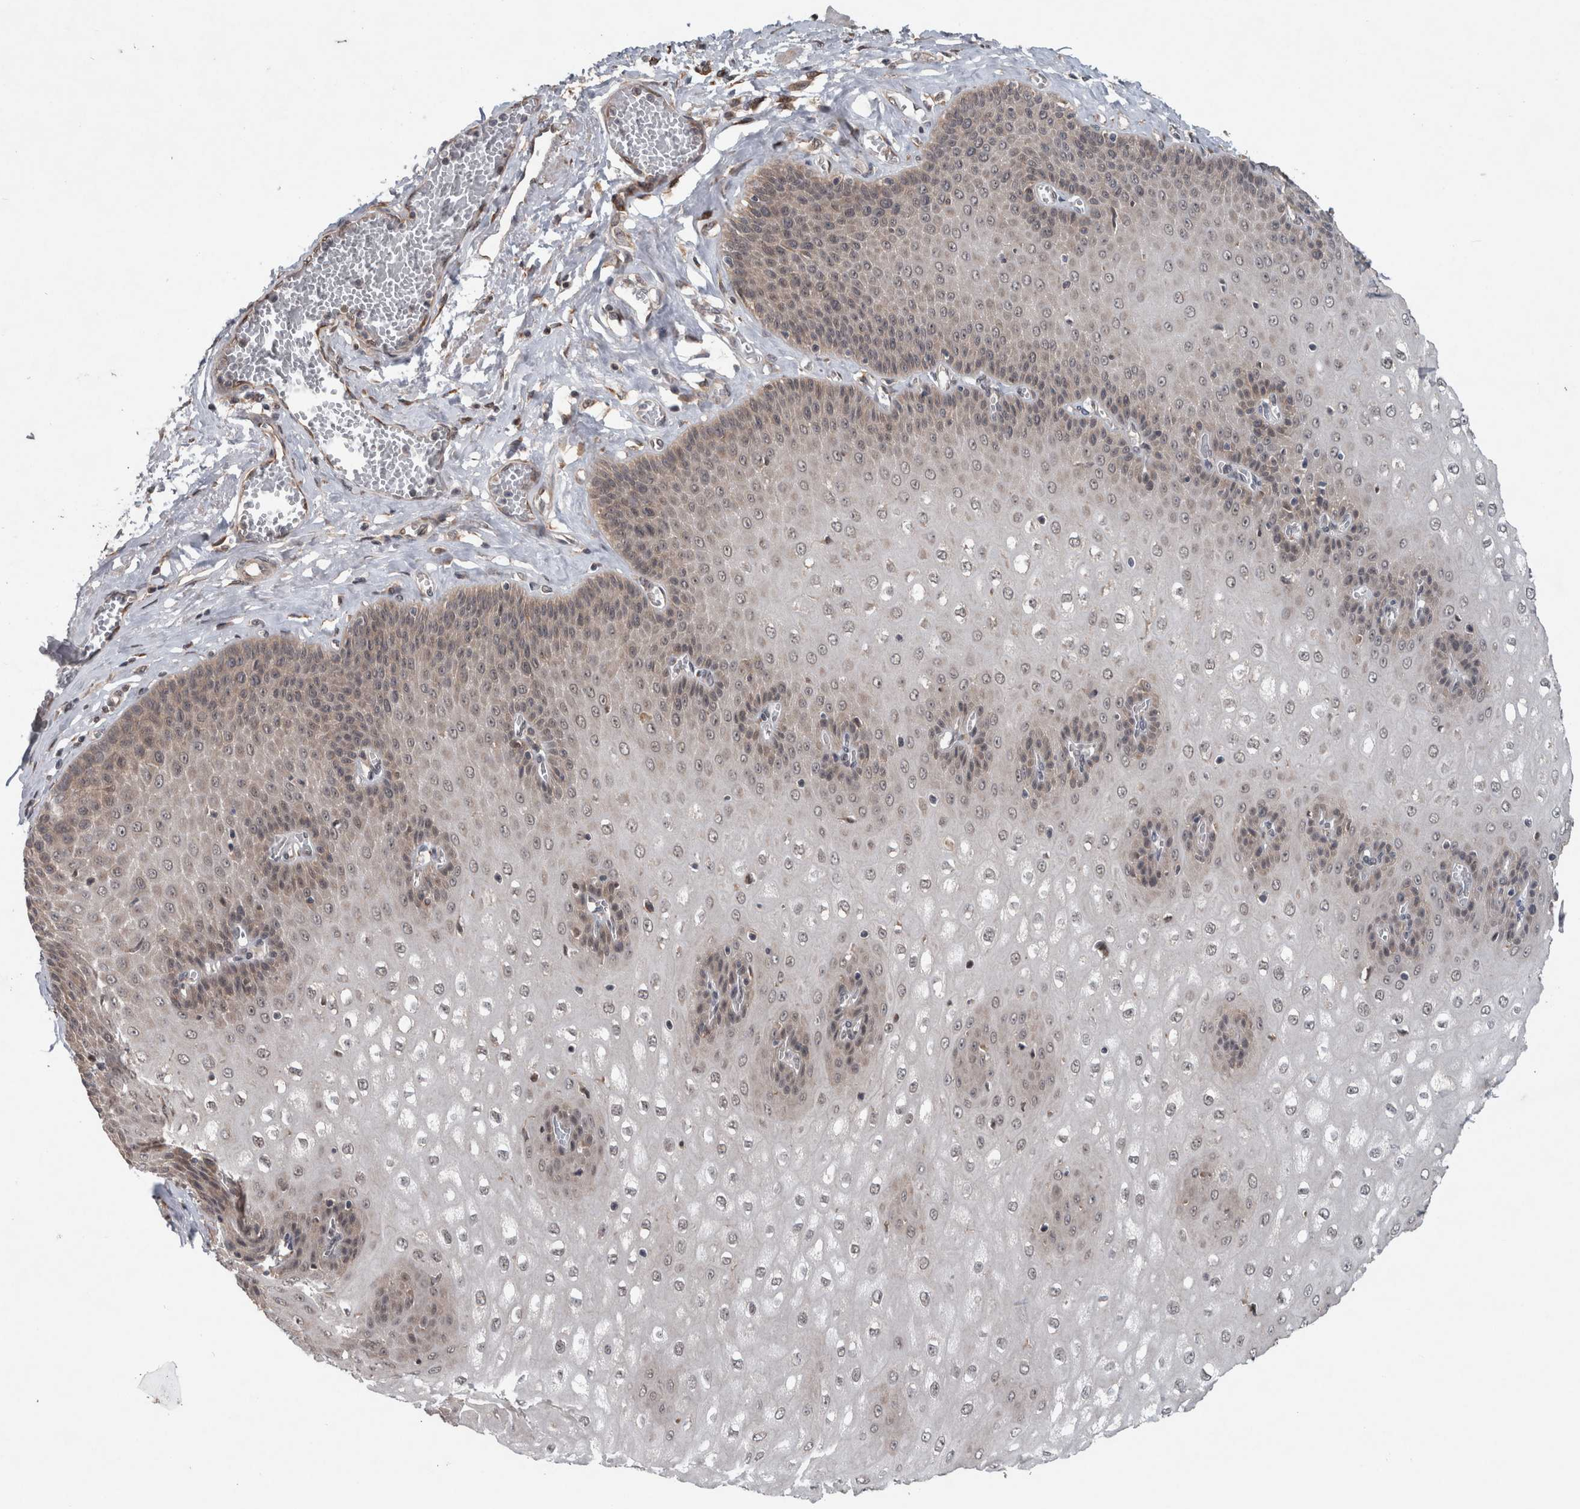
{"staining": {"intensity": "moderate", "quantity": "25%-75%", "location": "cytoplasmic/membranous"}, "tissue": "esophagus", "cell_type": "Squamous epithelial cells", "image_type": "normal", "snomed": [{"axis": "morphology", "description": "Normal tissue, NOS"}, {"axis": "topography", "description": "Esophagus"}], "caption": "DAB (3,3'-diaminobenzidine) immunohistochemical staining of benign esophagus demonstrates moderate cytoplasmic/membranous protein positivity in approximately 25%-75% of squamous epithelial cells. Using DAB (brown) and hematoxylin (blue) stains, captured at high magnification using brightfield microscopy.", "gene": "GIMAP6", "patient": {"sex": "male", "age": 60}}